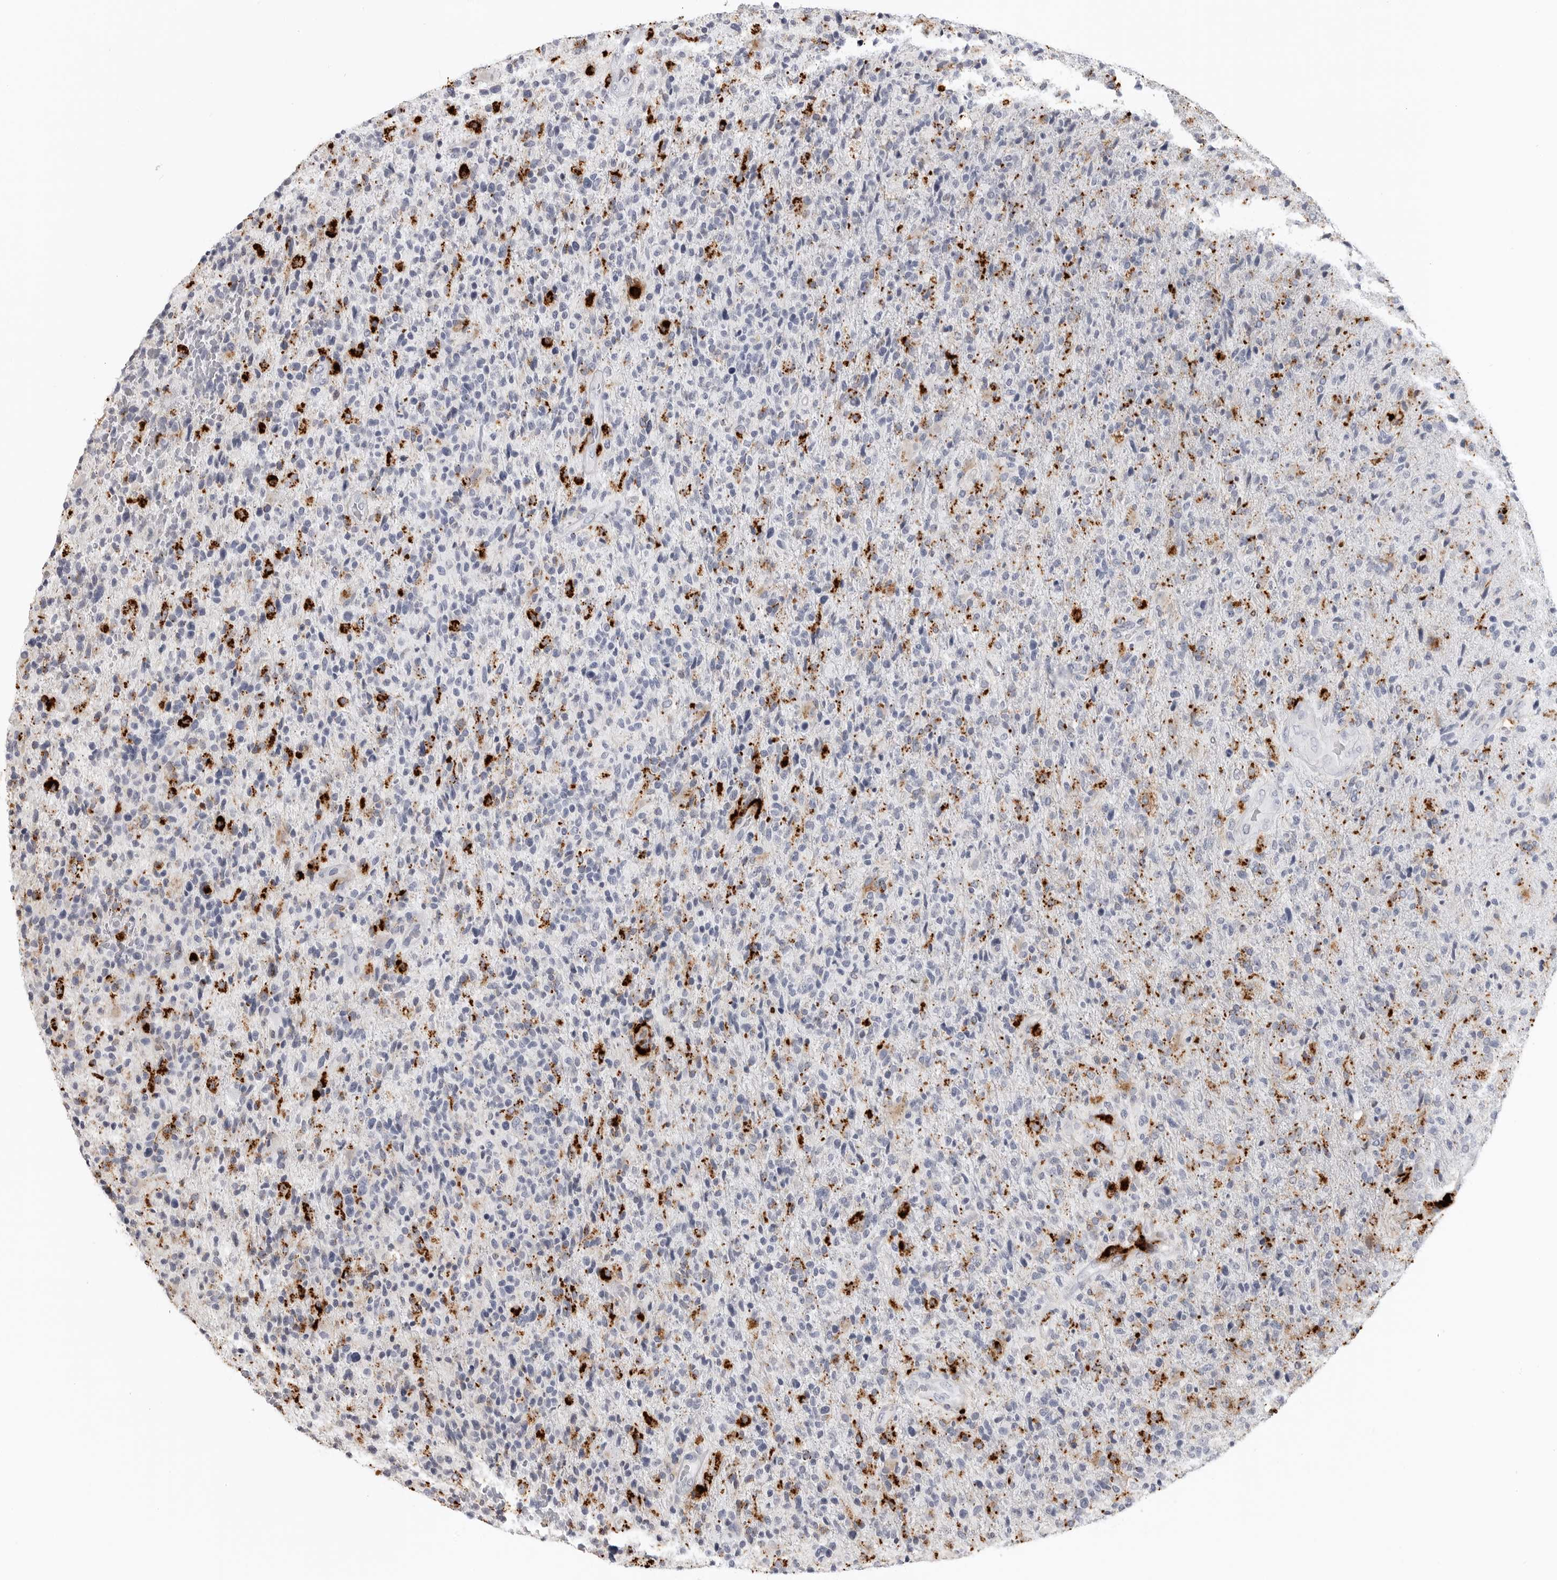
{"staining": {"intensity": "negative", "quantity": "none", "location": "none"}, "tissue": "glioma", "cell_type": "Tumor cells", "image_type": "cancer", "snomed": [{"axis": "morphology", "description": "Glioma, malignant, High grade"}, {"axis": "topography", "description": "Brain"}], "caption": "Tumor cells show no significant expression in glioma. (Brightfield microscopy of DAB (3,3'-diaminobenzidine) IHC at high magnification).", "gene": "IFI30", "patient": {"sex": "male", "age": 72}}